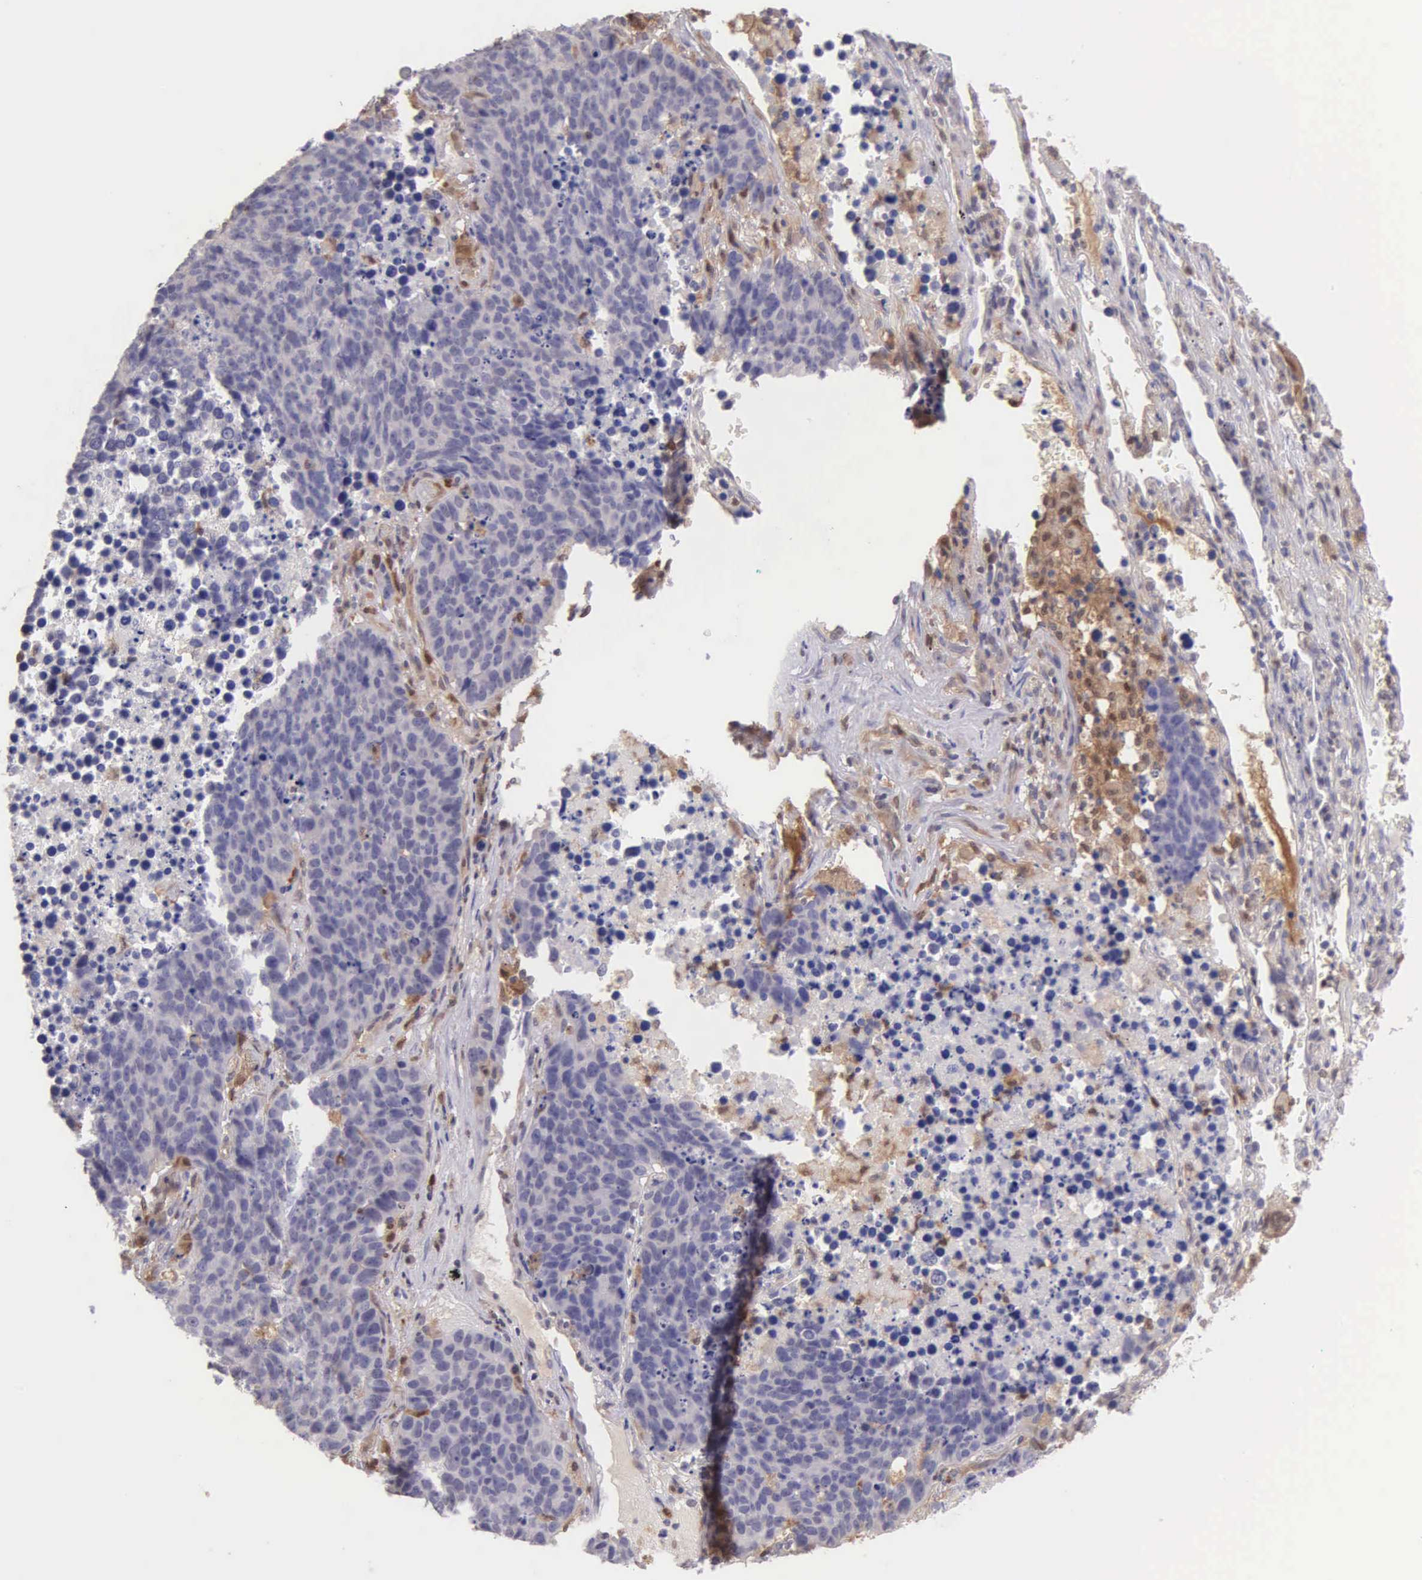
{"staining": {"intensity": "negative", "quantity": "none", "location": "none"}, "tissue": "lung cancer", "cell_type": "Tumor cells", "image_type": "cancer", "snomed": [{"axis": "morphology", "description": "Carcinoid, malignant, NOS"}, {"axis": "topography", "description": "Lung"}], "caption": "The histopathology image demonstrates no staining of tumor cells in lung malignant carcinoid.", "gene": "BID", "patient": {"sex": "male", "age": 60}}